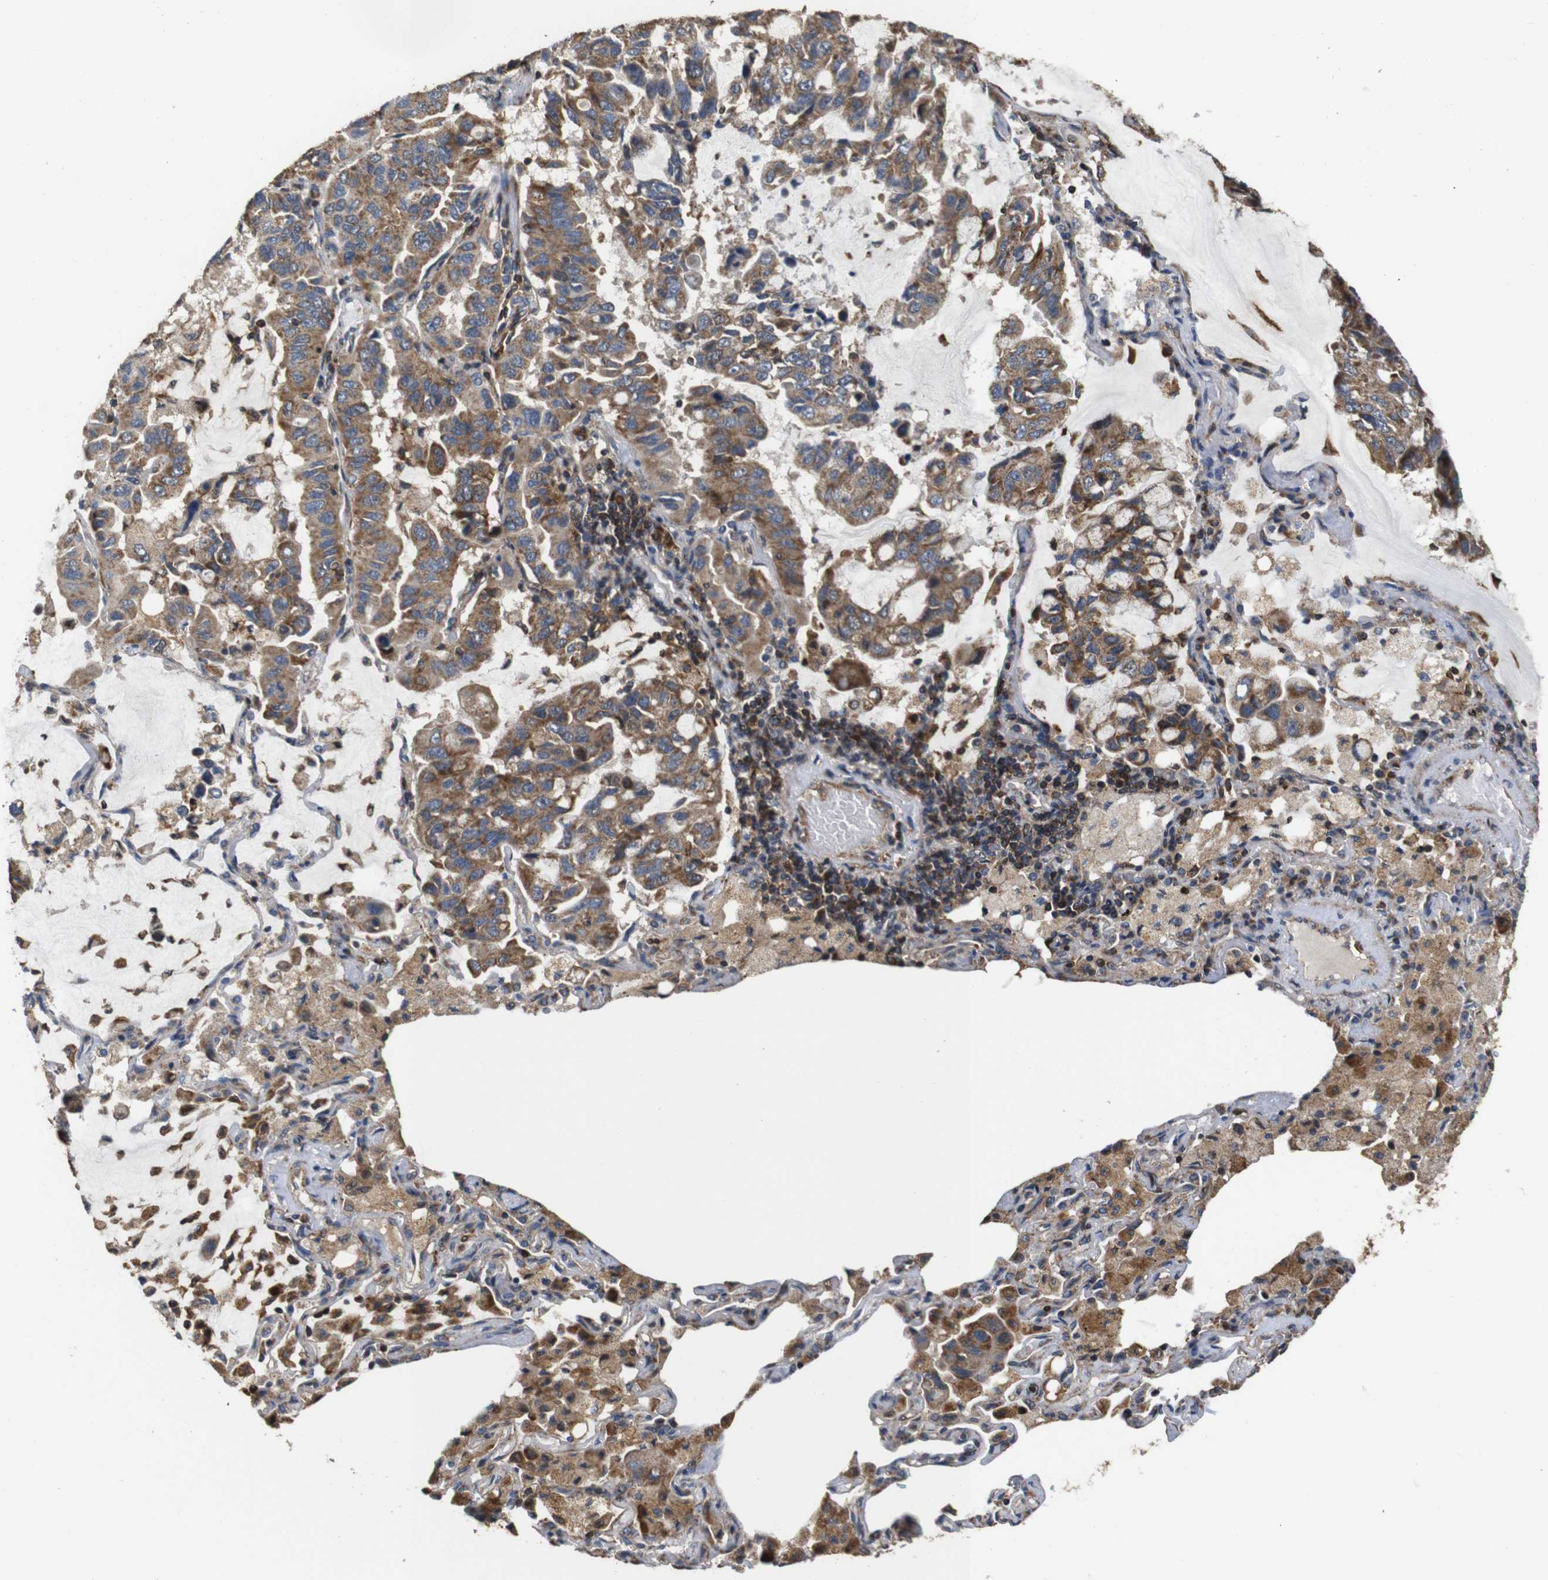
{"staining": {"intensity": "moderate", "quantity": ">75%", "location": "cytoplasmic/membranous"}, "tissue": "lung cancer", "cell_type": "Tumor cells", "image_type": "cancer", "snomed": [{"axis": "morphology", "description": "Adenocarcinoma, NOS"}, {"axis": "topography", "description": "Lung"}], "caption": "IHC image of human lung cancer stained for a protein (brown), which exhibits medium levels of moderate cytoplasmic/membranous expression in approximately >75% of tumor cells.", "gene": "SNN", "patient": {"sex": "male", "age": 64}}